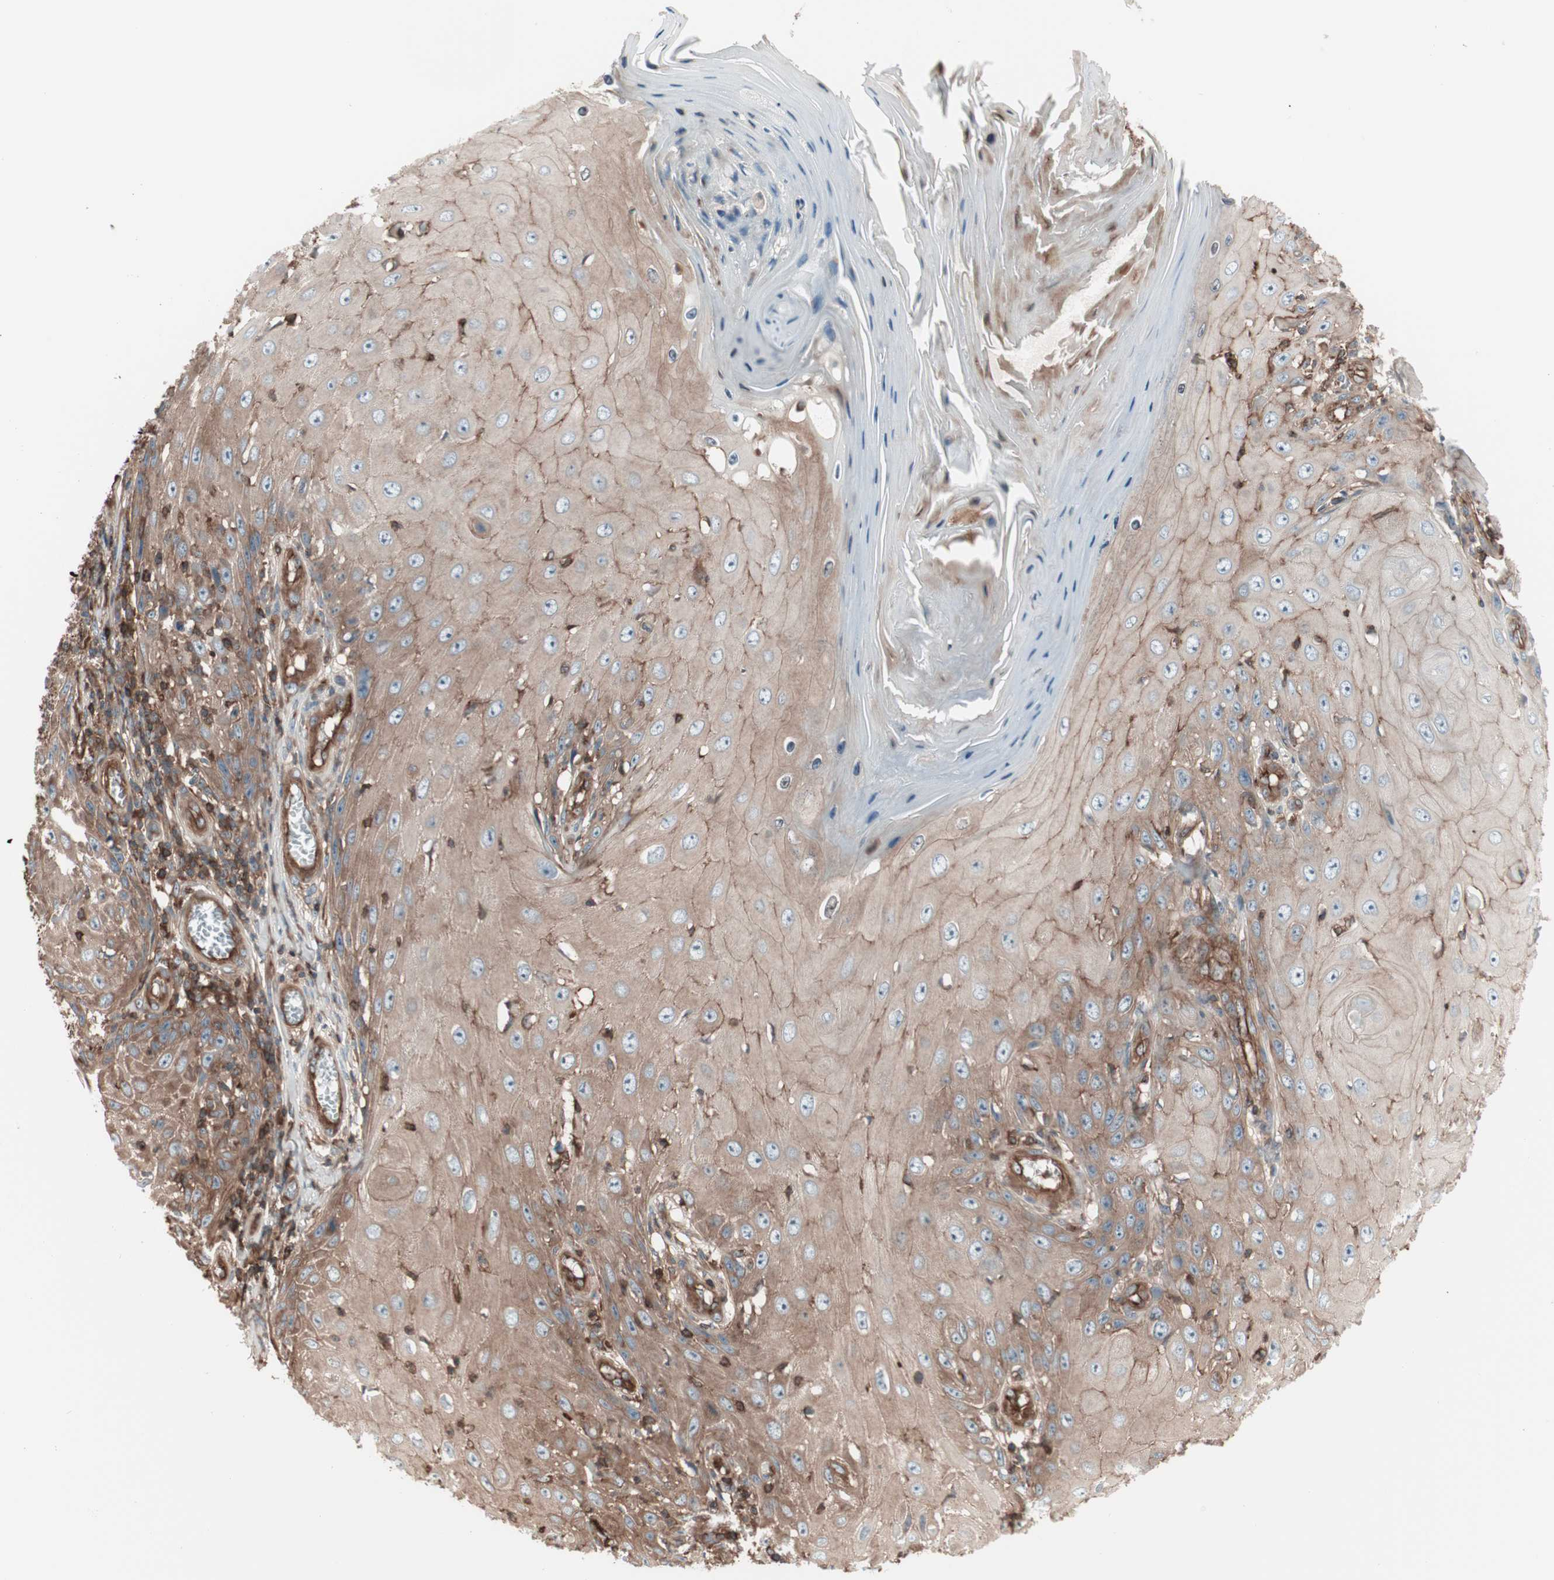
{"staining": {"intensity": "moderate", "quantity": ">75%", "location": "cytoplasmic/membranous"}, "tissue": "skin cancer", "cell_type": "Tumor cells", "image_type": "cancer", "snomed": [{"axis": "morphology", "description": "Squamous cell carcinoma, NOS"}, {"axis": "topography", "description": "Skin"}], "caption": "High-power microscopy captured an immunohistochemistry (IHC) micrograph of skin cancer, revealing moderate cytoplasmic/membranous expression in approximately >75% of tumor cells.", "gene": "TCP11L1", "patient": {"sex": "female", "age": 73}}